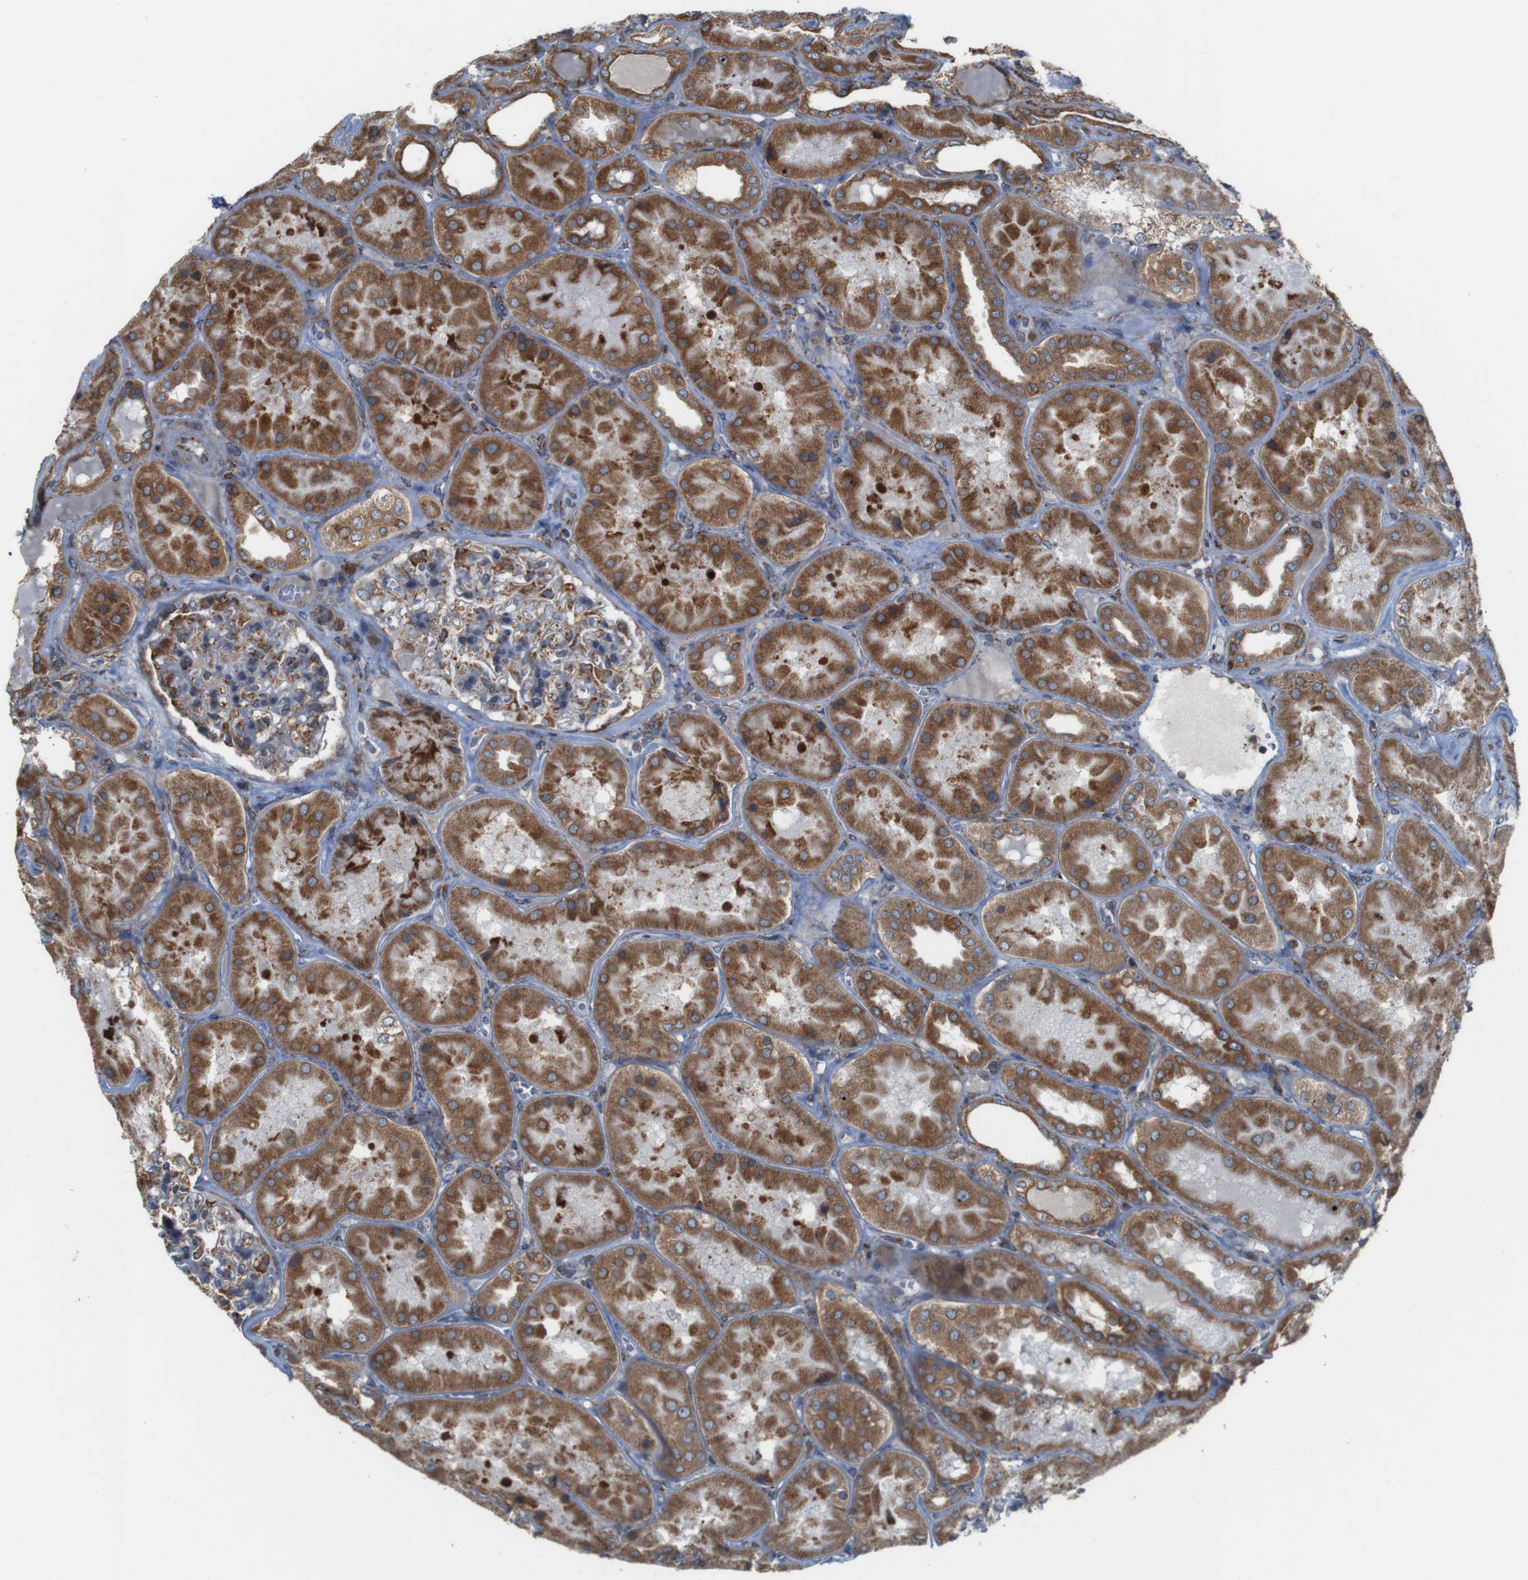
{"staining": {"intensity": "moderate", "quantity": "<25%", "location": "cytoplasmic/membranous"}, "tissue": "kidney", "cell_type": "Cells in glomeruli", "image_type": "normal", "snomed": [{"axis": "morphology", "description": "Normal tissue, NOS"}, {"axis": "topography", "description": "Kidney"}], "caption": "Cells in glomeruli show low levels of moderate cytoplasmic/membranous expression in approximately <25% of cells in benign kidney.", "gene": "UGGT1", "patient": {"sex": "female", "age": 56}}